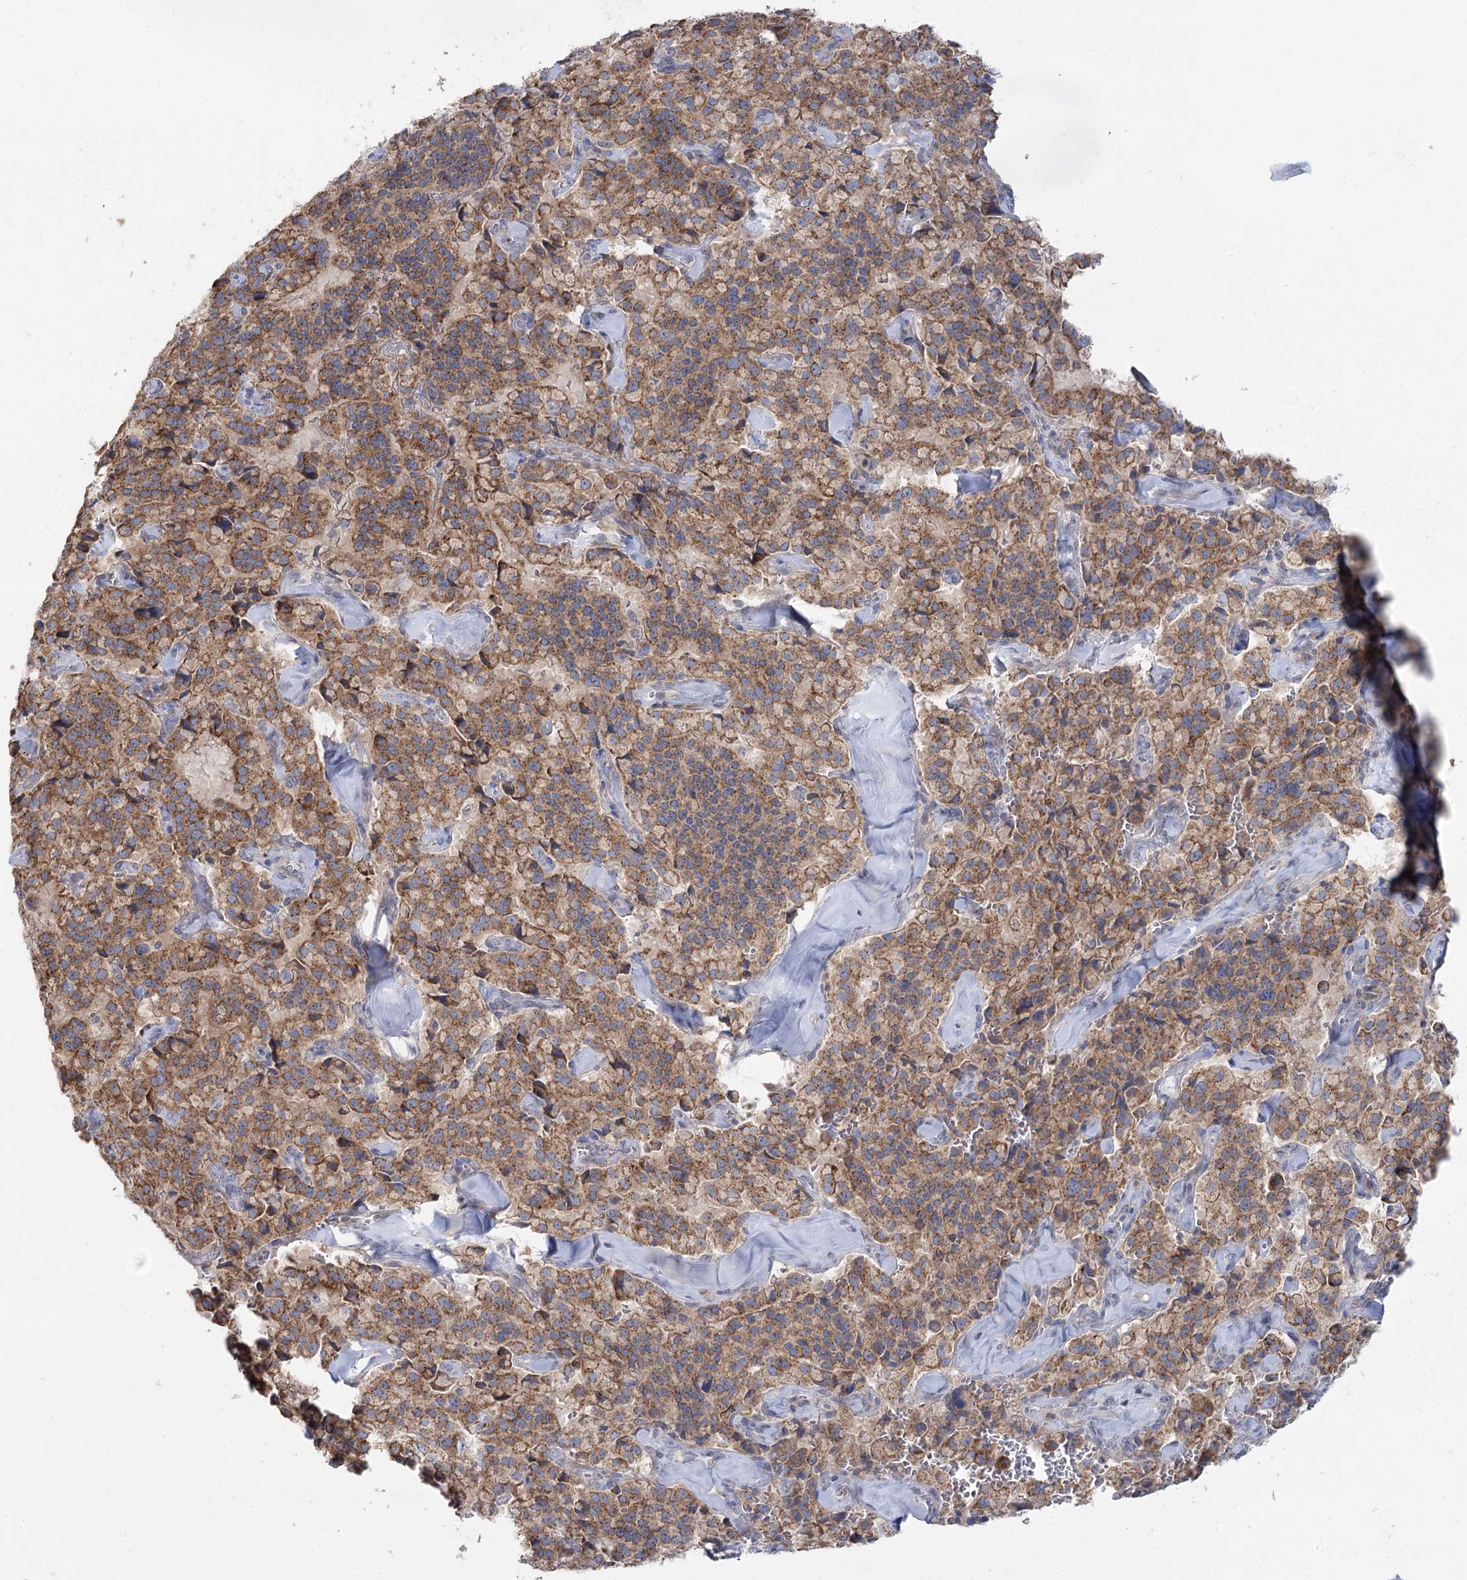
{"staining": {"intensity": "moderate", "quantity": ">75%", "location": "cytoplasmic/membranous"}, "tissue": "pancreatic cancer", "cell_type": "Tumor cells", "image_type": "cancer", "snomed": [{"axis": "morphology", "description": "Adenocarcinoma, NOS"}, {"axis": "topography", "description": "Pancreas"}], "caption": "Human pancreatic cancer stained with a protein marker reveals moderate staining in tumor cells.", "gene": "ACOX2", "patient": {"sex": "male", "age": 65}}